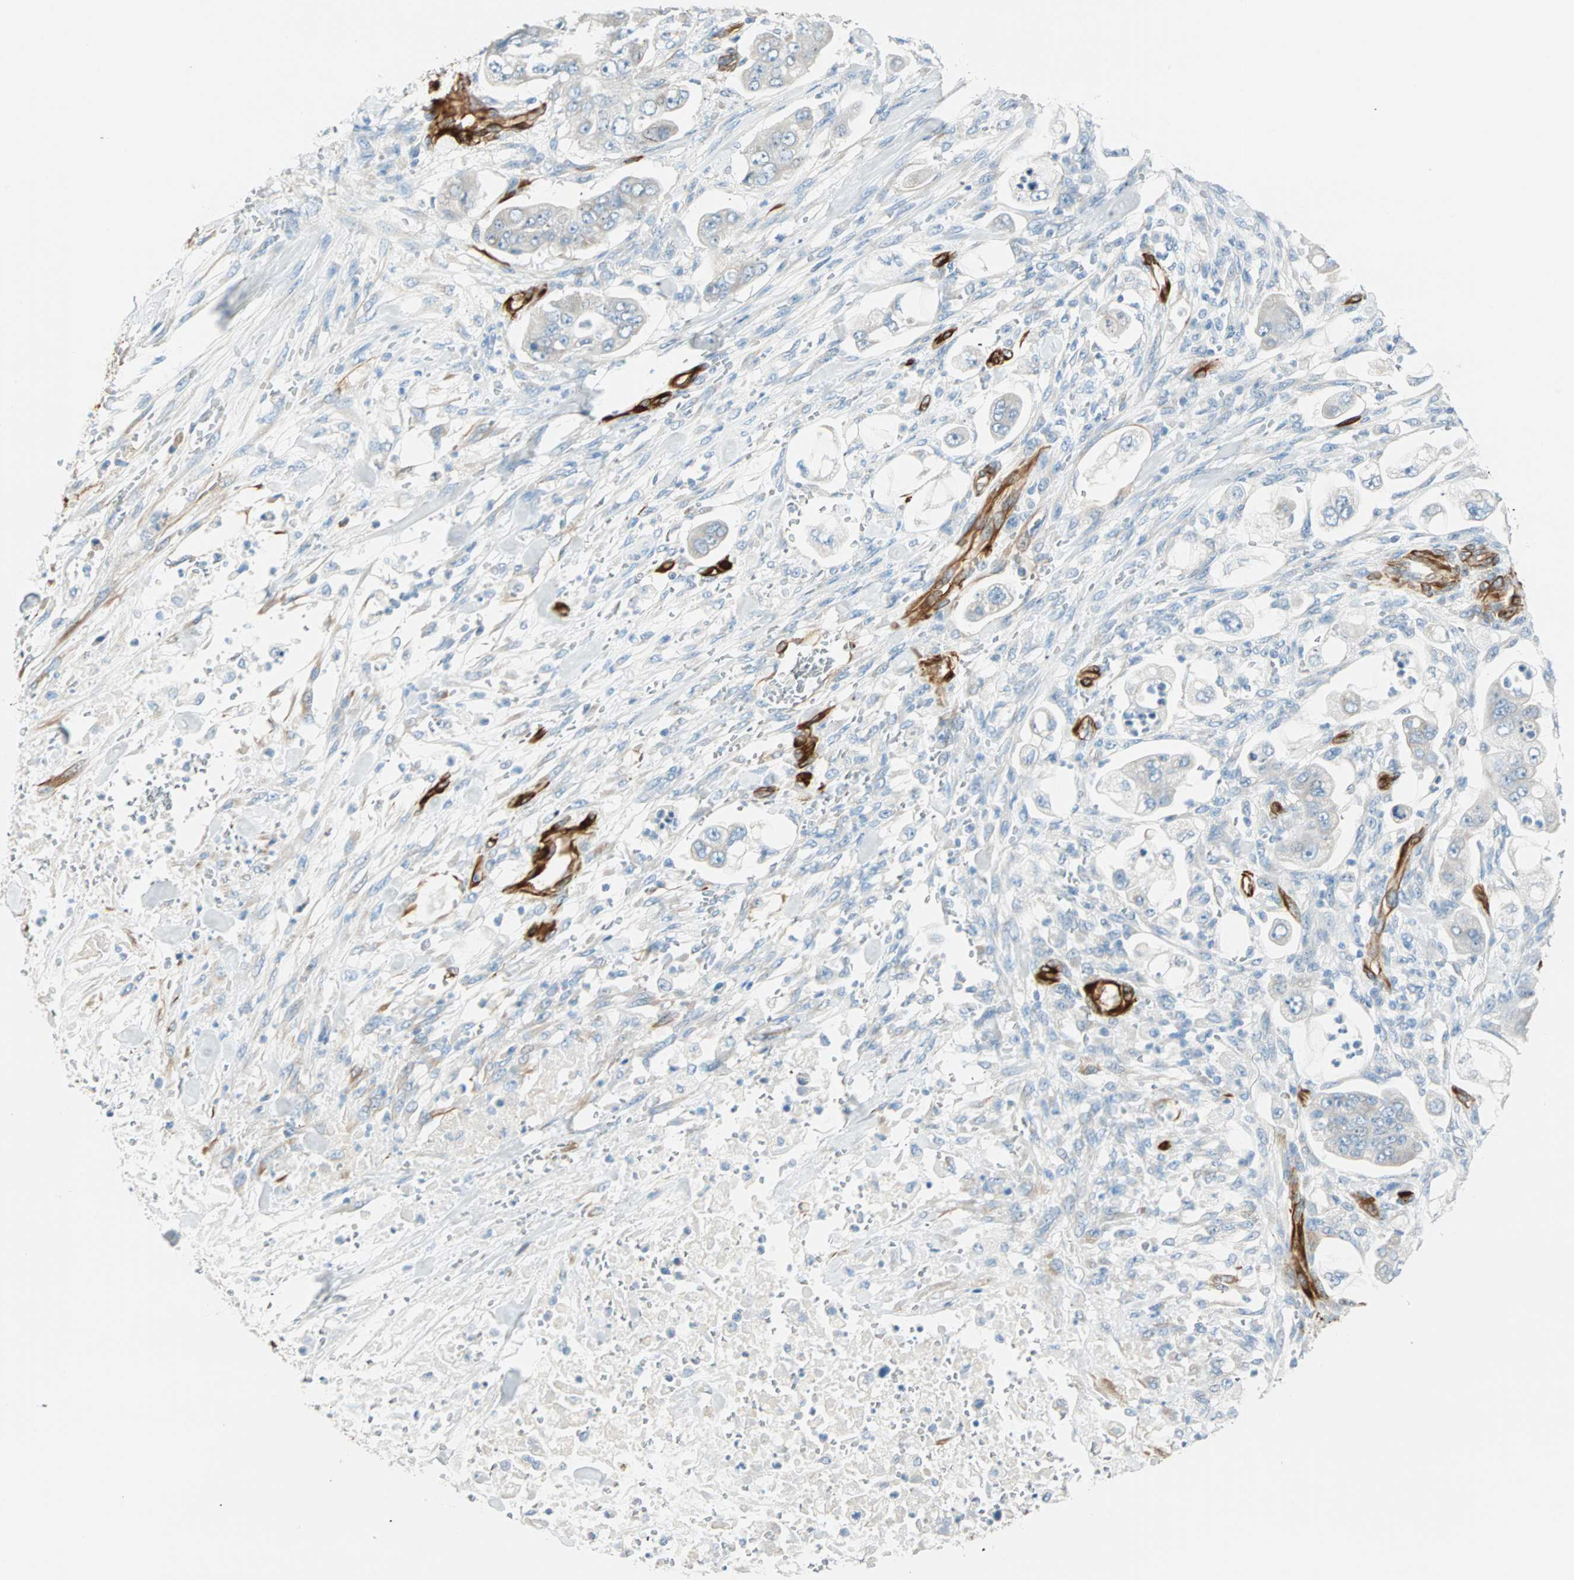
{"staining": {"intensity": "weak", "quantity": "<25%", "location": "cytoplasmic/membranous"}, "tissue": "stomach cancer", "cell_type": "Tumor cells", "image_type": "cancer", "snomed": [{"axis": "morphology", "description": "Adenocarcinoma, NOS"}, {"axis": "topography", "description": "Stomach"}], "caption": "Tumor cells show no significant protein expression in adenocarcinoma (stomach).", "gene": "NES", "patient": {"sex": "male", "age": 62}}